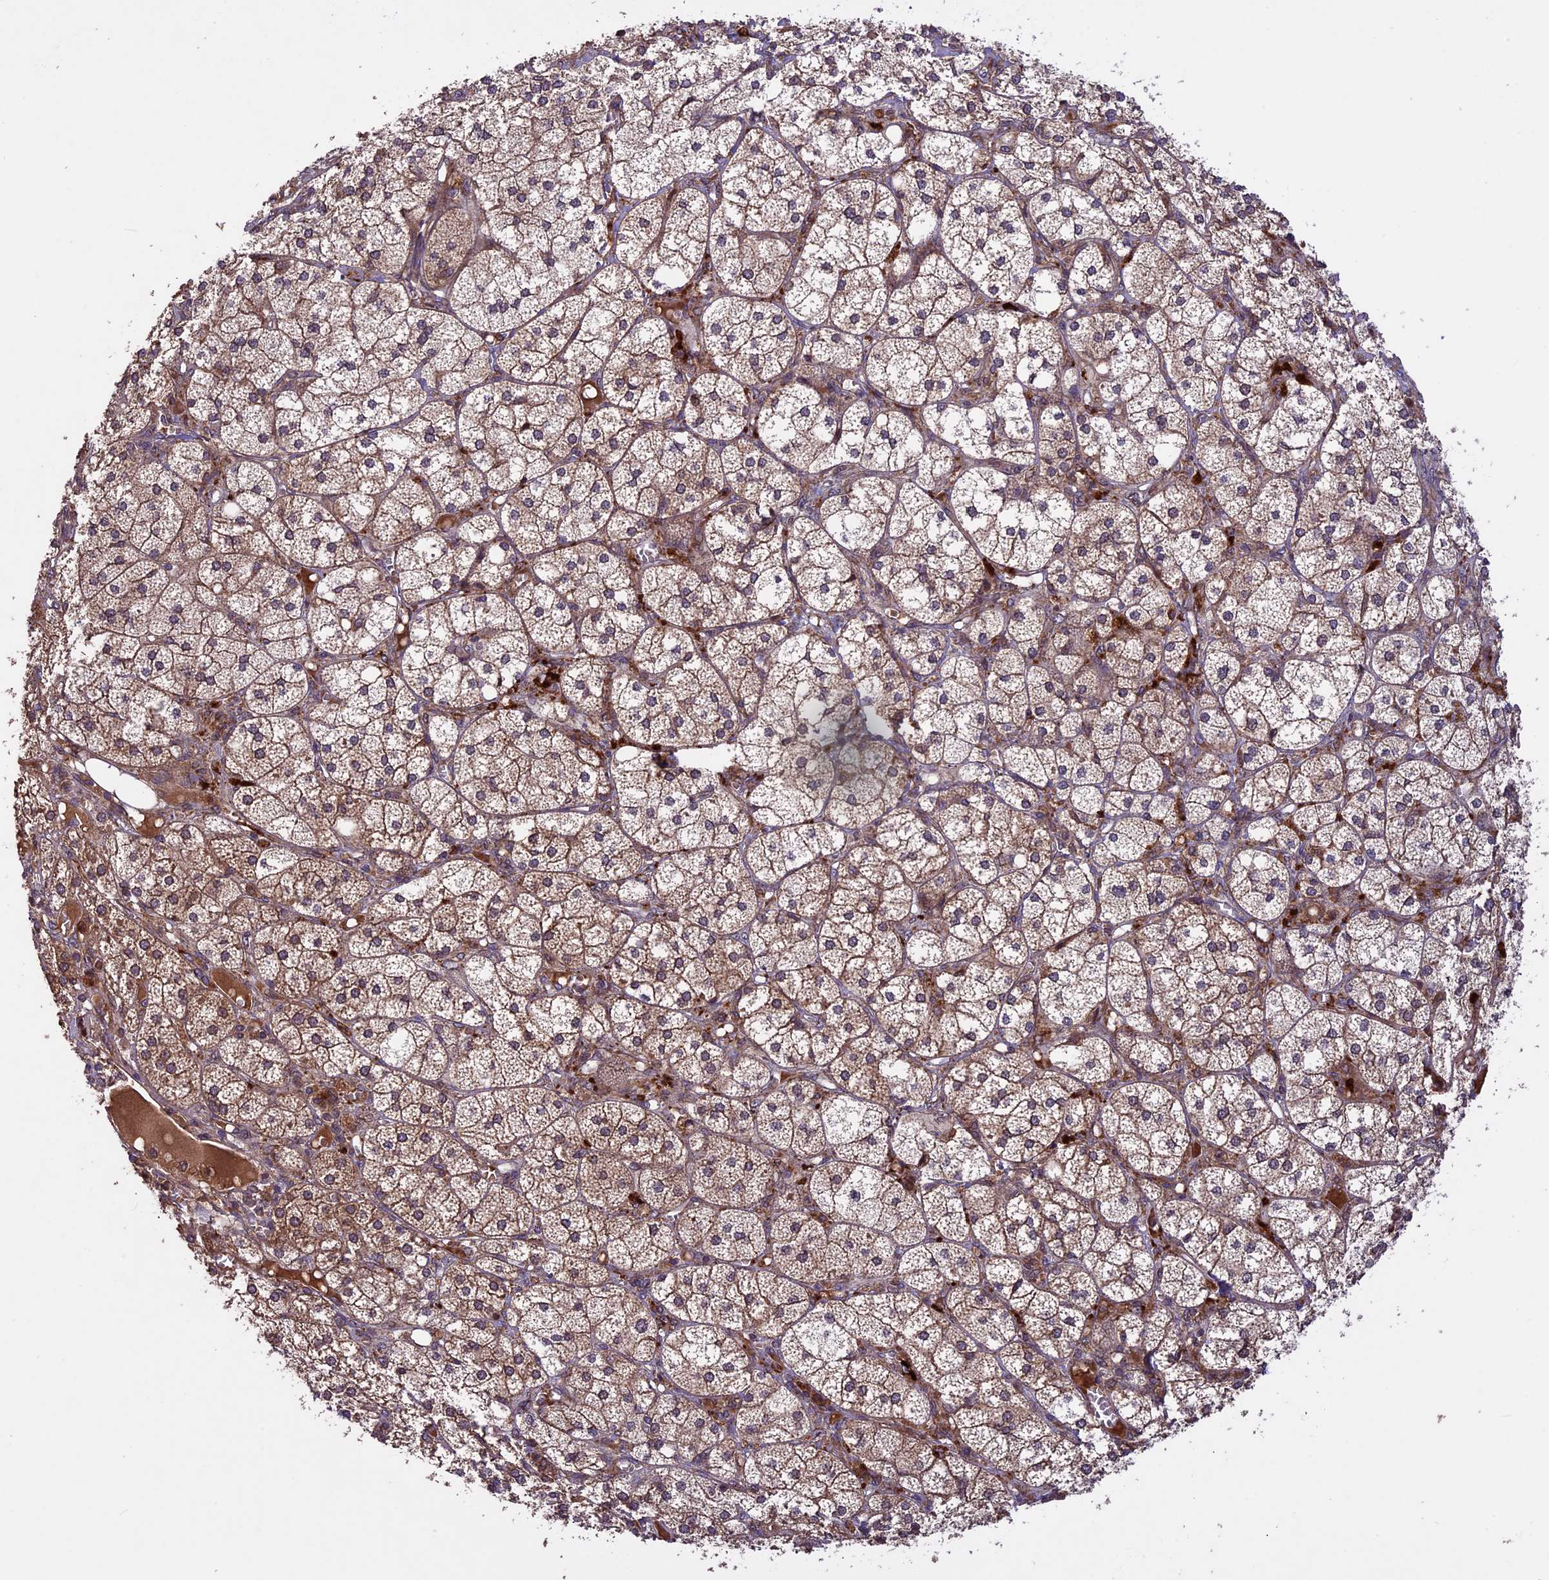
{"staining": {"intensity": "moderate", "quantity": ">75%", "location": "cytoplasmic/membranous"}, "tissue": "adrenal gland", "cell_type": "Glandular cells", "image_type": "normal", "snomed": [{"axis": "morphology", "description": "Normal tissue, NOS"}, {"axis": "topography", "description": "Adrenal gland"}], "caption": "DAB (3,3'-diaminobenzidine) immunohistochemical staining of unremarkable human adrenal gland shows moderate cytoplasmic/membranous protein staining in approximately >75% of glandular cells. The staining is performed using DAB (3,3'-diaminobenzidine) brown chromogen to label protein expression. The nuclei are counter-stained blue using hematoxylin.", "gene": "CCDC125", "patient": {"sex": "female", "age": 61}}